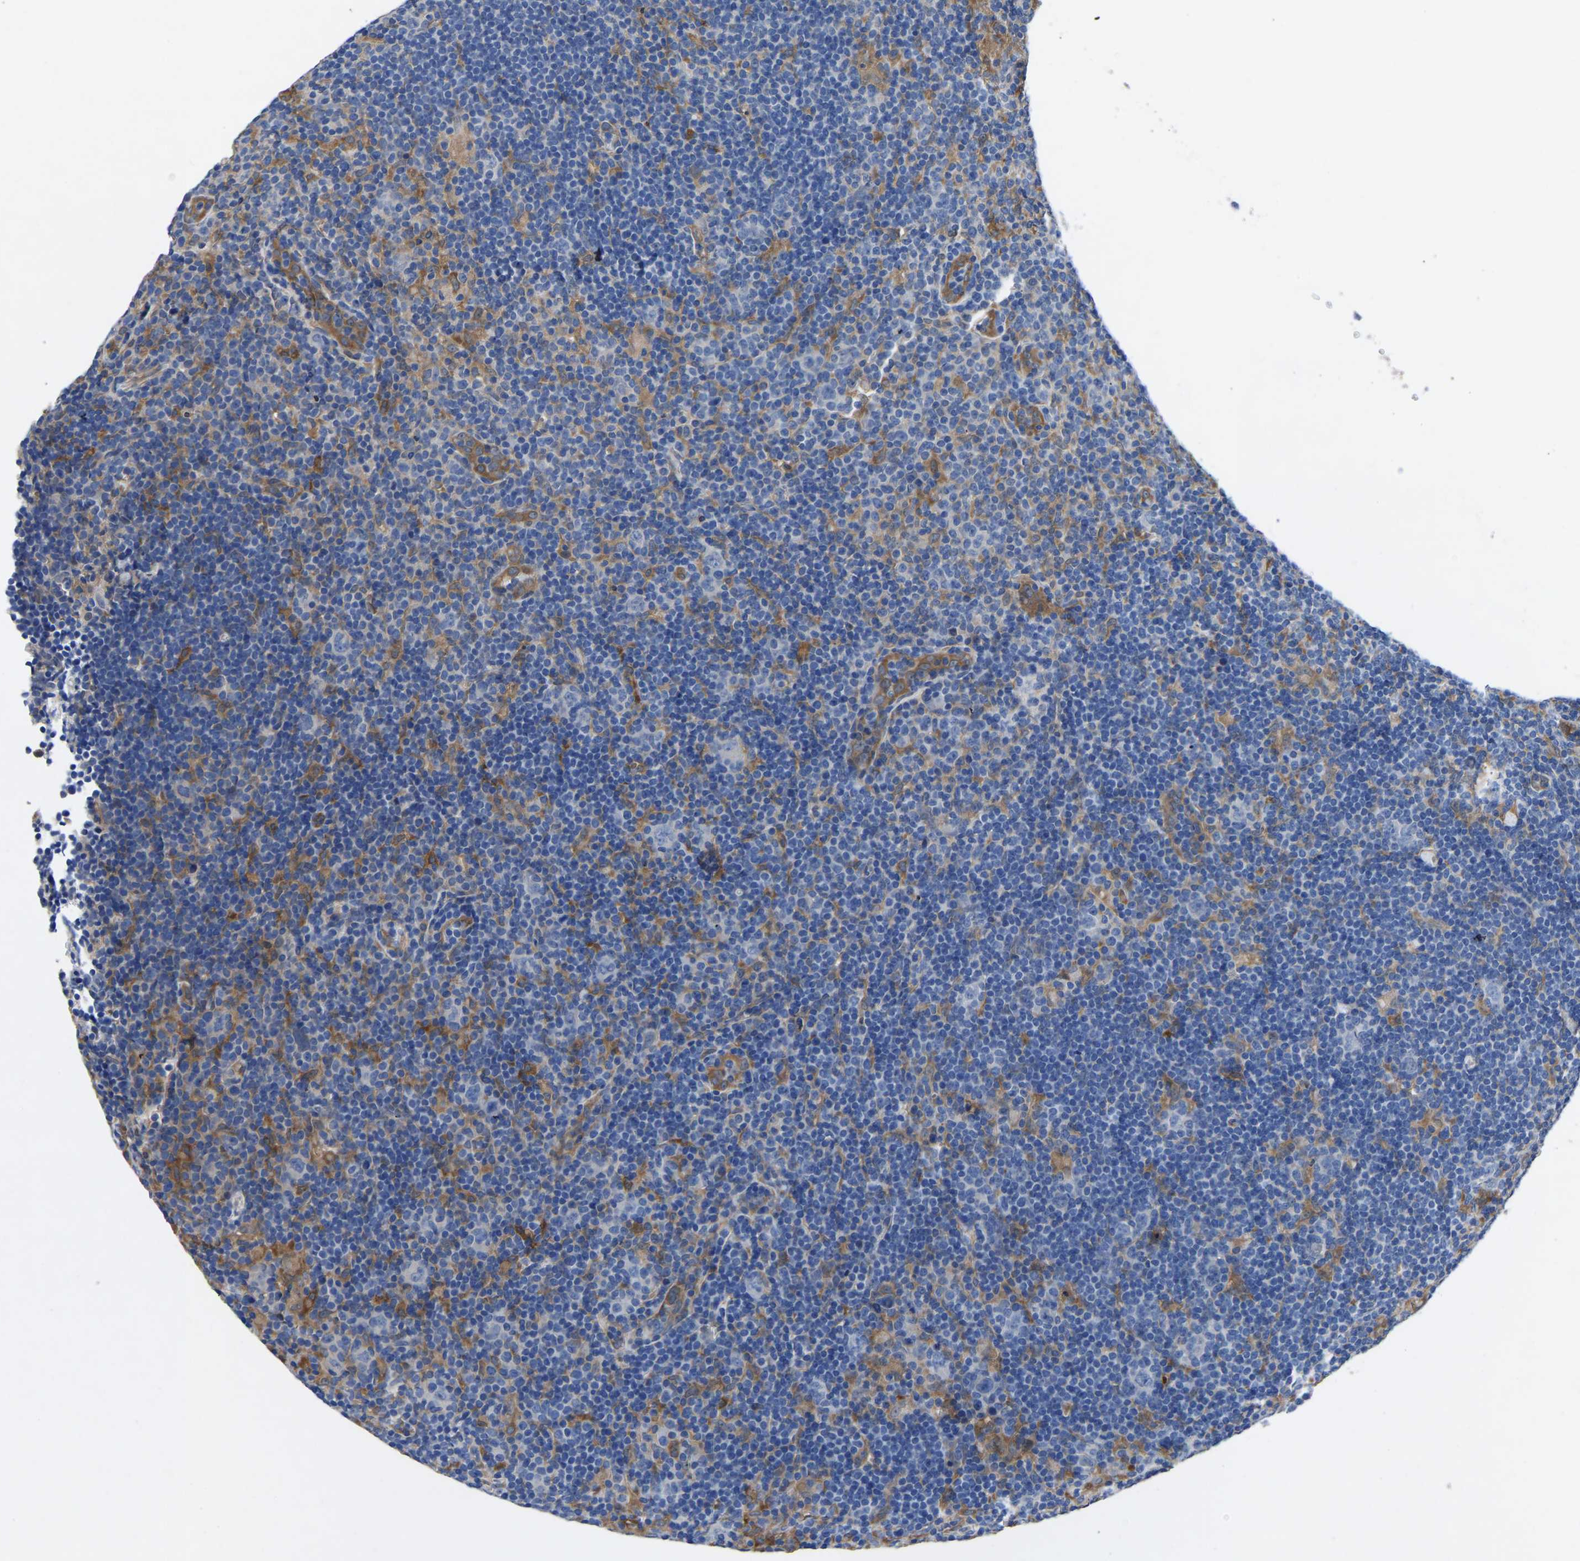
{"staining": {"intensity": "negative", "quantity": "none", "location": "none"}, "tissue": "lymphoma", "cell_type": "Tumor cells", "image_type": "cancer", "snomed": [{"axis": "morphology", "description": "Hodgkin's disease, NOS"}, {"axis": "topography", "description": "Lymph node"}], "caption": "An image of lymphoma stained for a protein reveals no brown staining in tumor cells.", "gene": "ATG2B", "patient": {"sex": "female", "age": 57}}